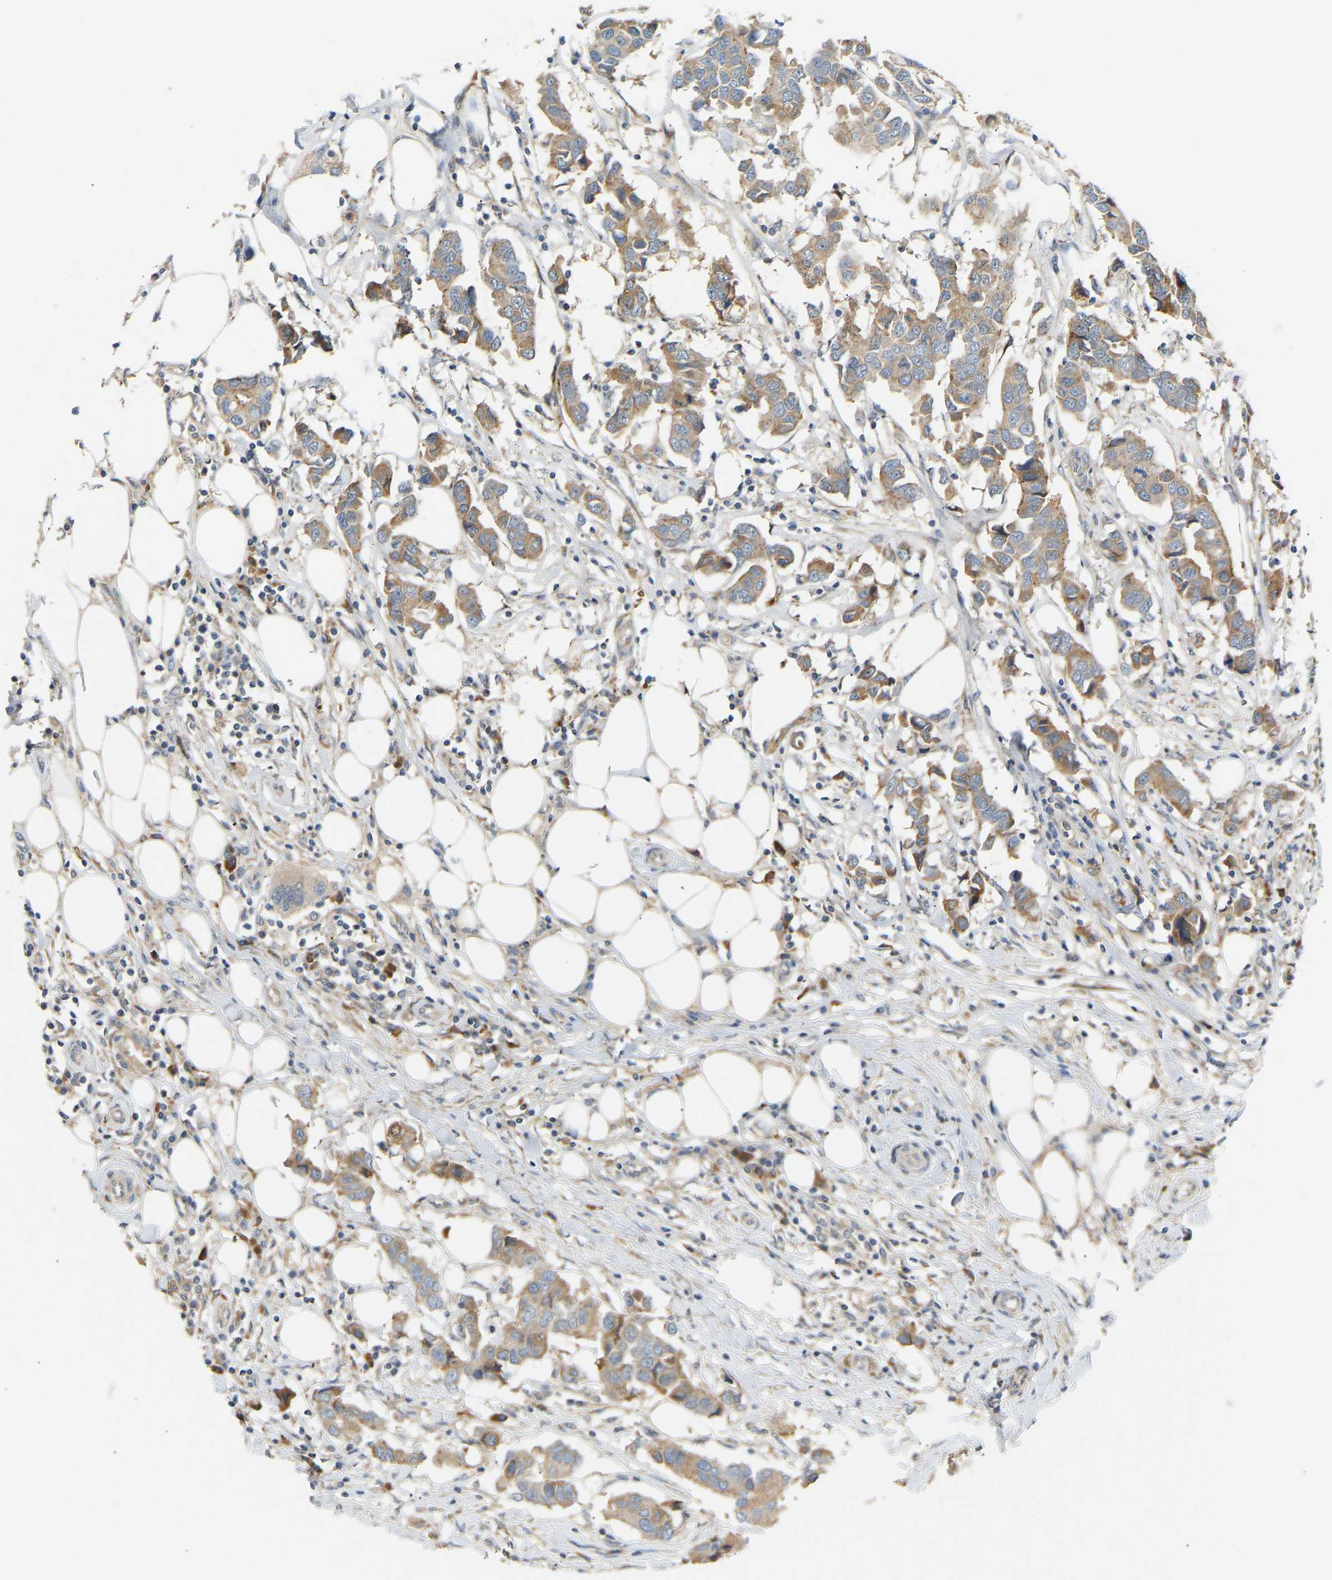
{"staining": {"intensity": "weak", "quantity": ">75%", "location": "cytoplasmic/membranous"}, "tissue": "breast cancer", "cell_type": "Tumor cells", "image_type": "cancer", "snomed": [{"axis": "morphology", "description": "Duct carcinoma"}, {"axis": "topography", "description": "Breast"}], "caption": "This image demonstrates IHC staining of breast cancer (infiltrating ductal carcinoma), with low weak cytoplasmic/membranous positivity in about >75% of tumor cells.", "gene": "PTCD1", "patient": {"sex": "female", "age": 80}}